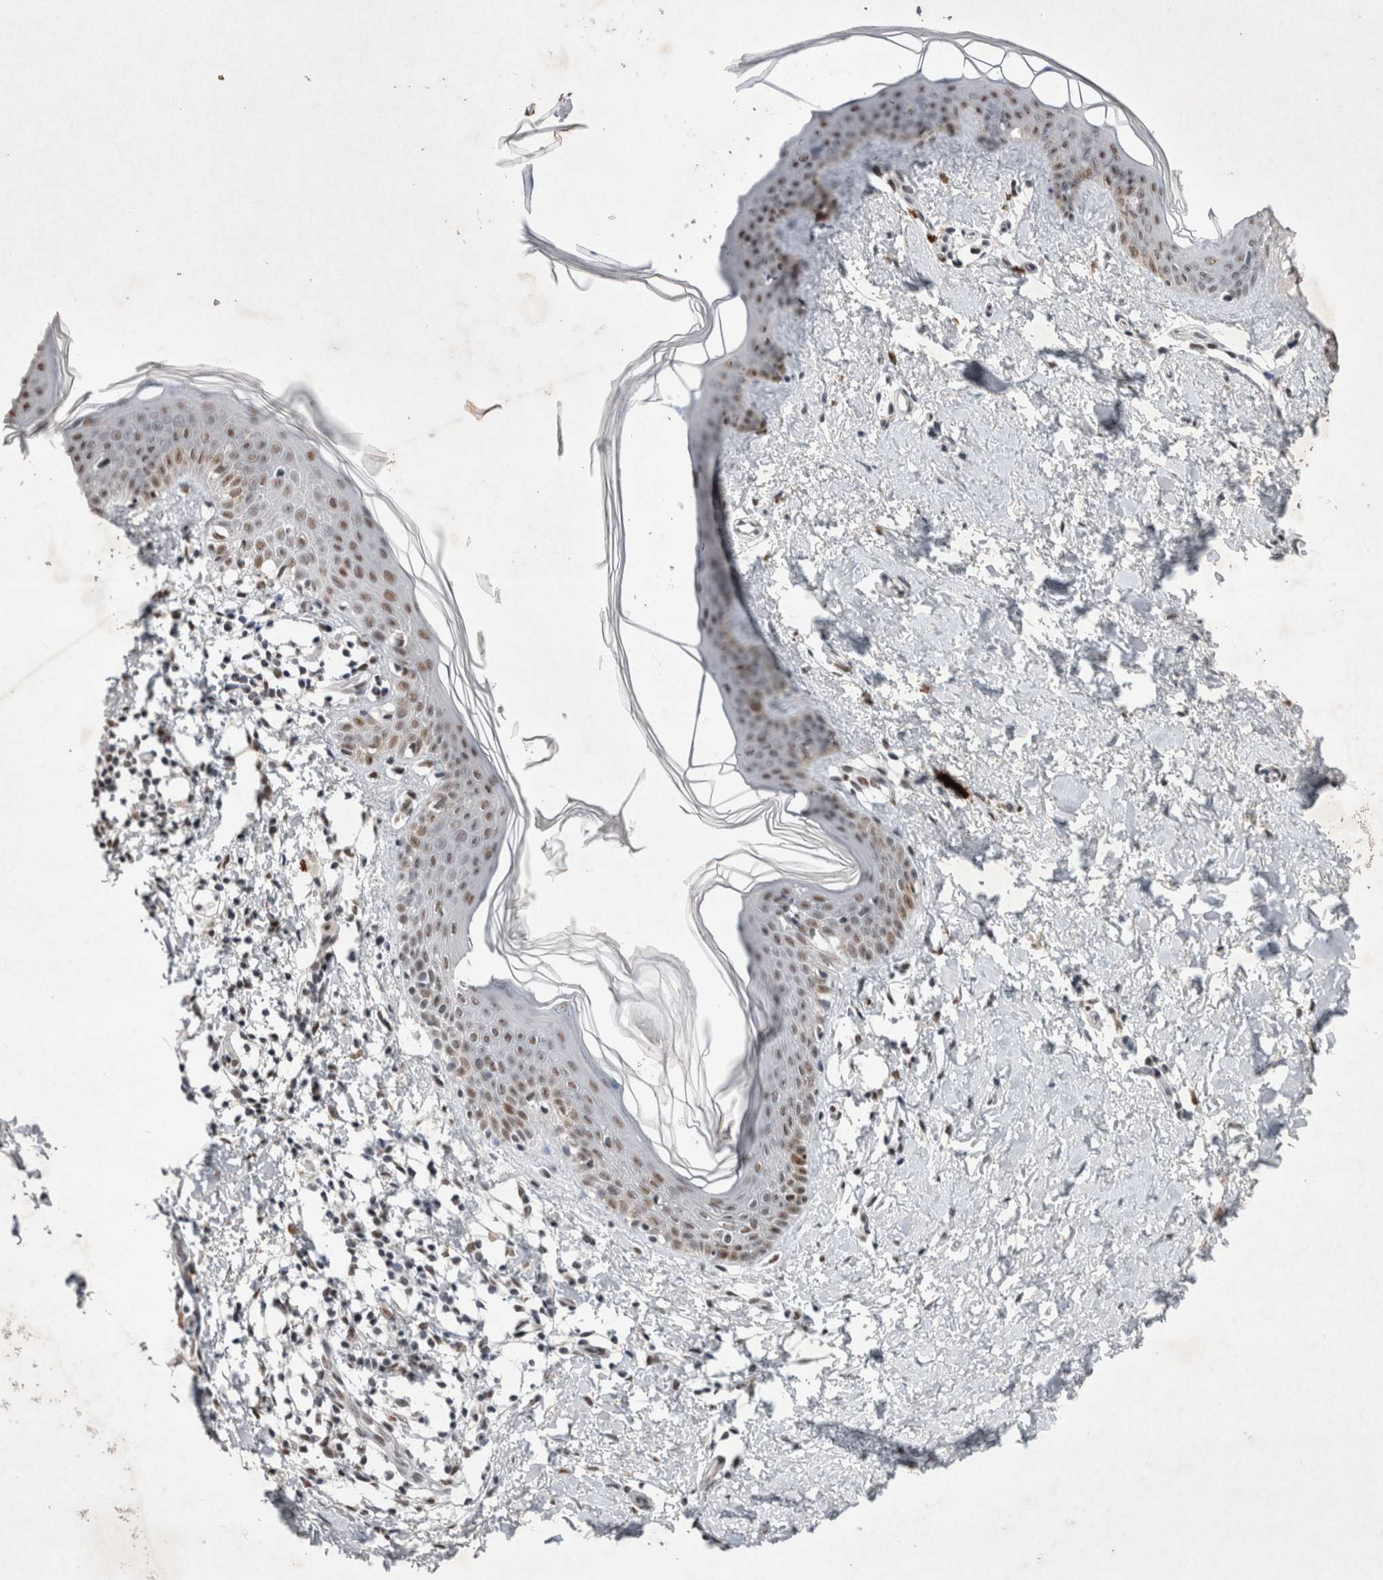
{"staining": {"intensity": "weak", "quantity": ">75%", "location": "nuclear"}, "tissue": "skin", "cell_type": "Fibroblasts", "image_type": "normal", "snomed": [{"axis": "morphology", "description": "Normal tissue, NOS"}, {"axis": "topography", "description": "Skin"}], "caption": "A micrograph of skin stained for a protein displays weak nuclear brown staining in fibroblasts. (Stains: DAB (3,3'-diaminobenzidine) in brown, nuclei in blue, Microscopy: brightfield microscopy at high magnification).", "gene": "RBM6", "patient": {"sex": "female", "age": 46}}